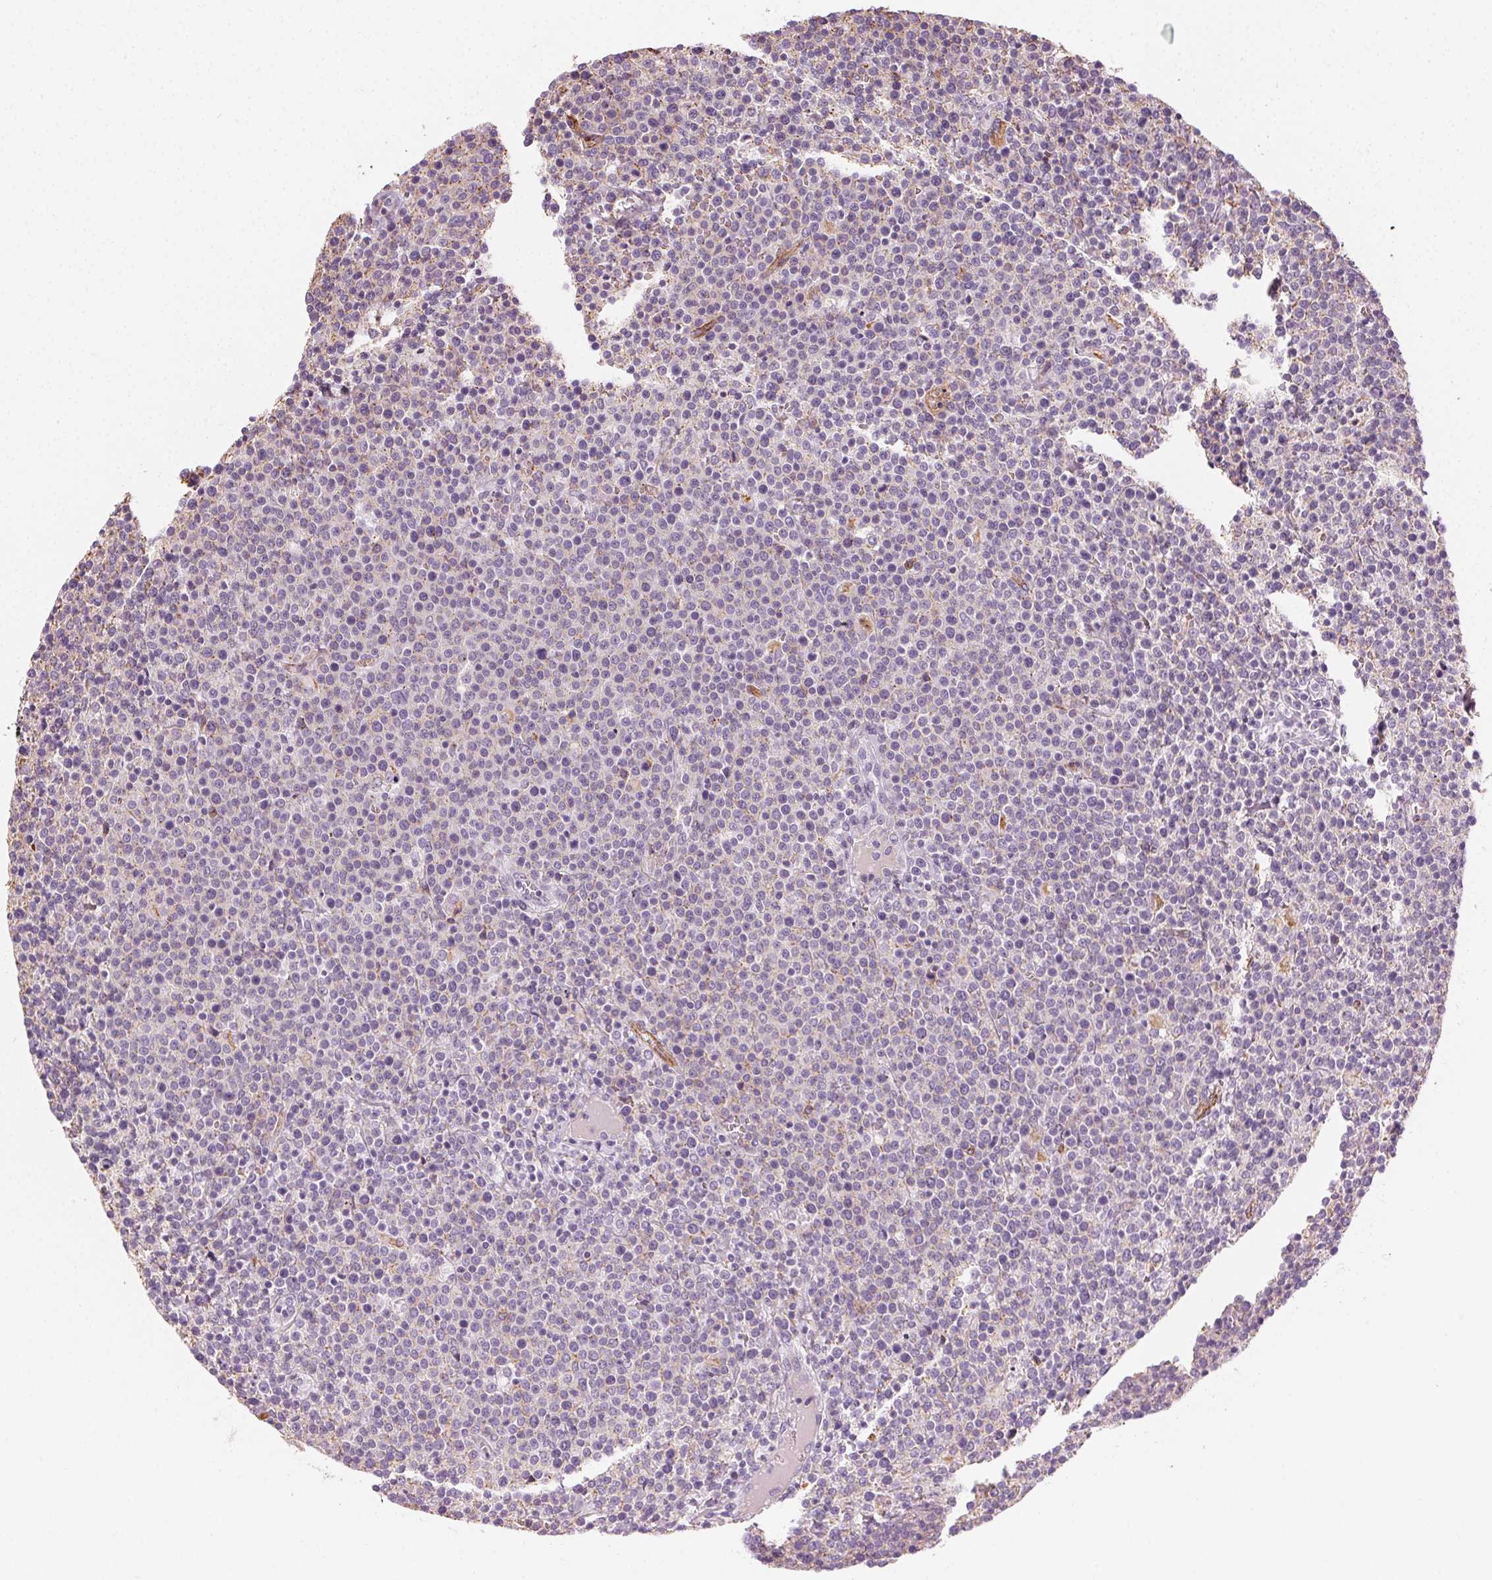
{"staining": {"intensity": "negative", "quantity": "none", "location": "none"}, "tissue": "lymphoma", "cell_type": "Tumor cells", "image_type": "cancer", "snomed": [{"axis": "morphology", "description": "Malignant lymphoma, non-Hodgkin's type, High grade"}, {"axis": "topography", "description": "Lymph node"}], "caption": "This image is of high-grade malignant lymphoma, non-Hodgkin's type stained with immunohistochemistry to label a protein in brown with the nuclei are counter-stained blue. There is no expression in tumor cells.", "gene": "AIF1L", "patient": {"sex": "male", "age": 61}}